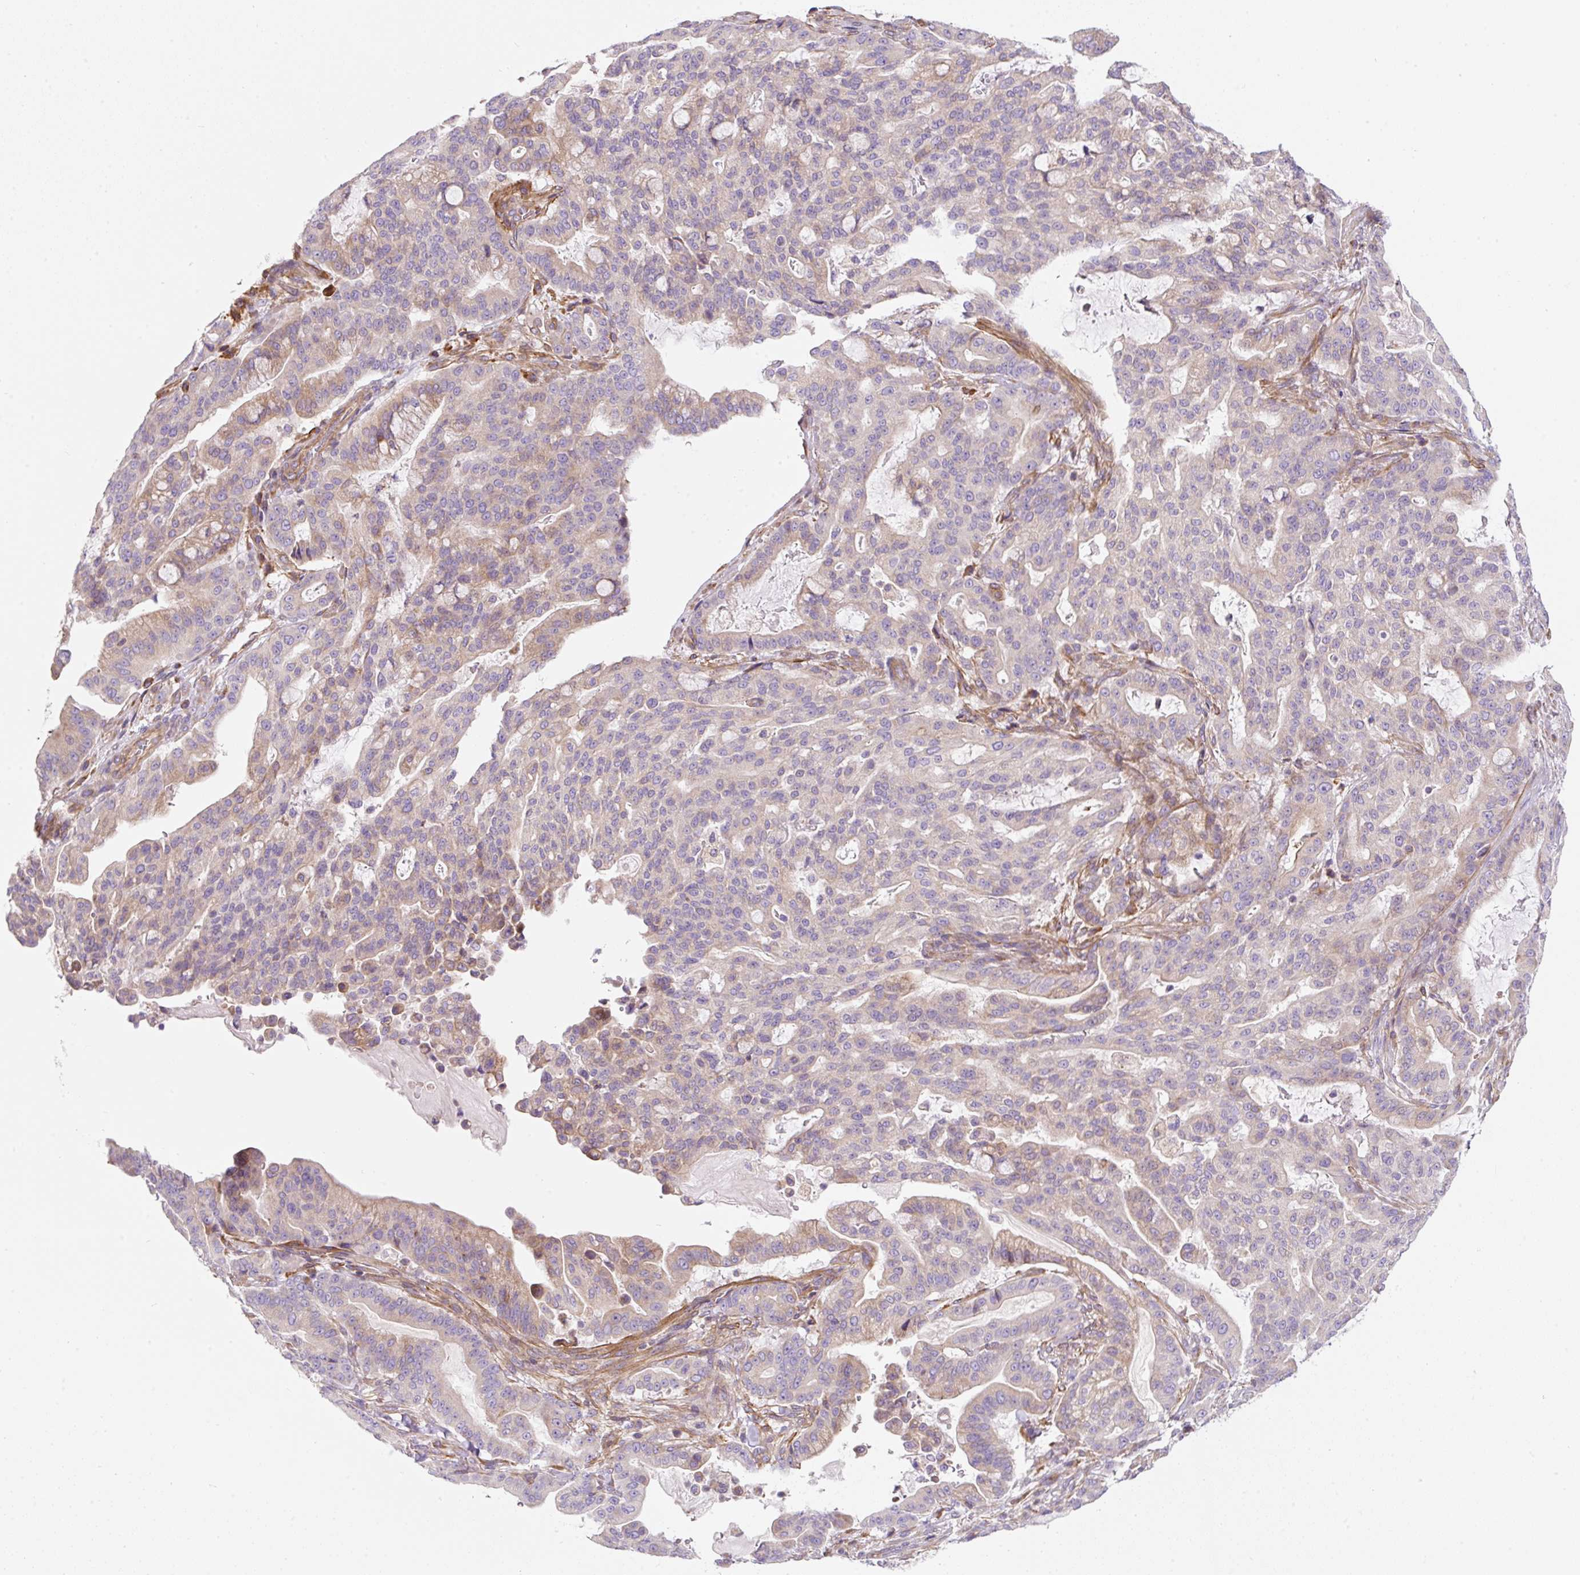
{"staining": {"intensity": "weak", "quantity": "<25%", "location": "cytoplasmic/membranous"}, "tissue": "pancreatic cancer", "cell_type": "Tumor cells", "image_type": "cancer", "snomed": [{"axis": "morphology", "description": "Adenocarcinoma, NOS"}, {"axis": "topography", "description": "Pancreas"}], "caption": "This is an immunohistochemistry (IHC) photomicrograph of pancreatic cancer. There is no positivity in tumor cells.", "gene": "ERAP2", "patient": {"sex": "male", "age": 63}}